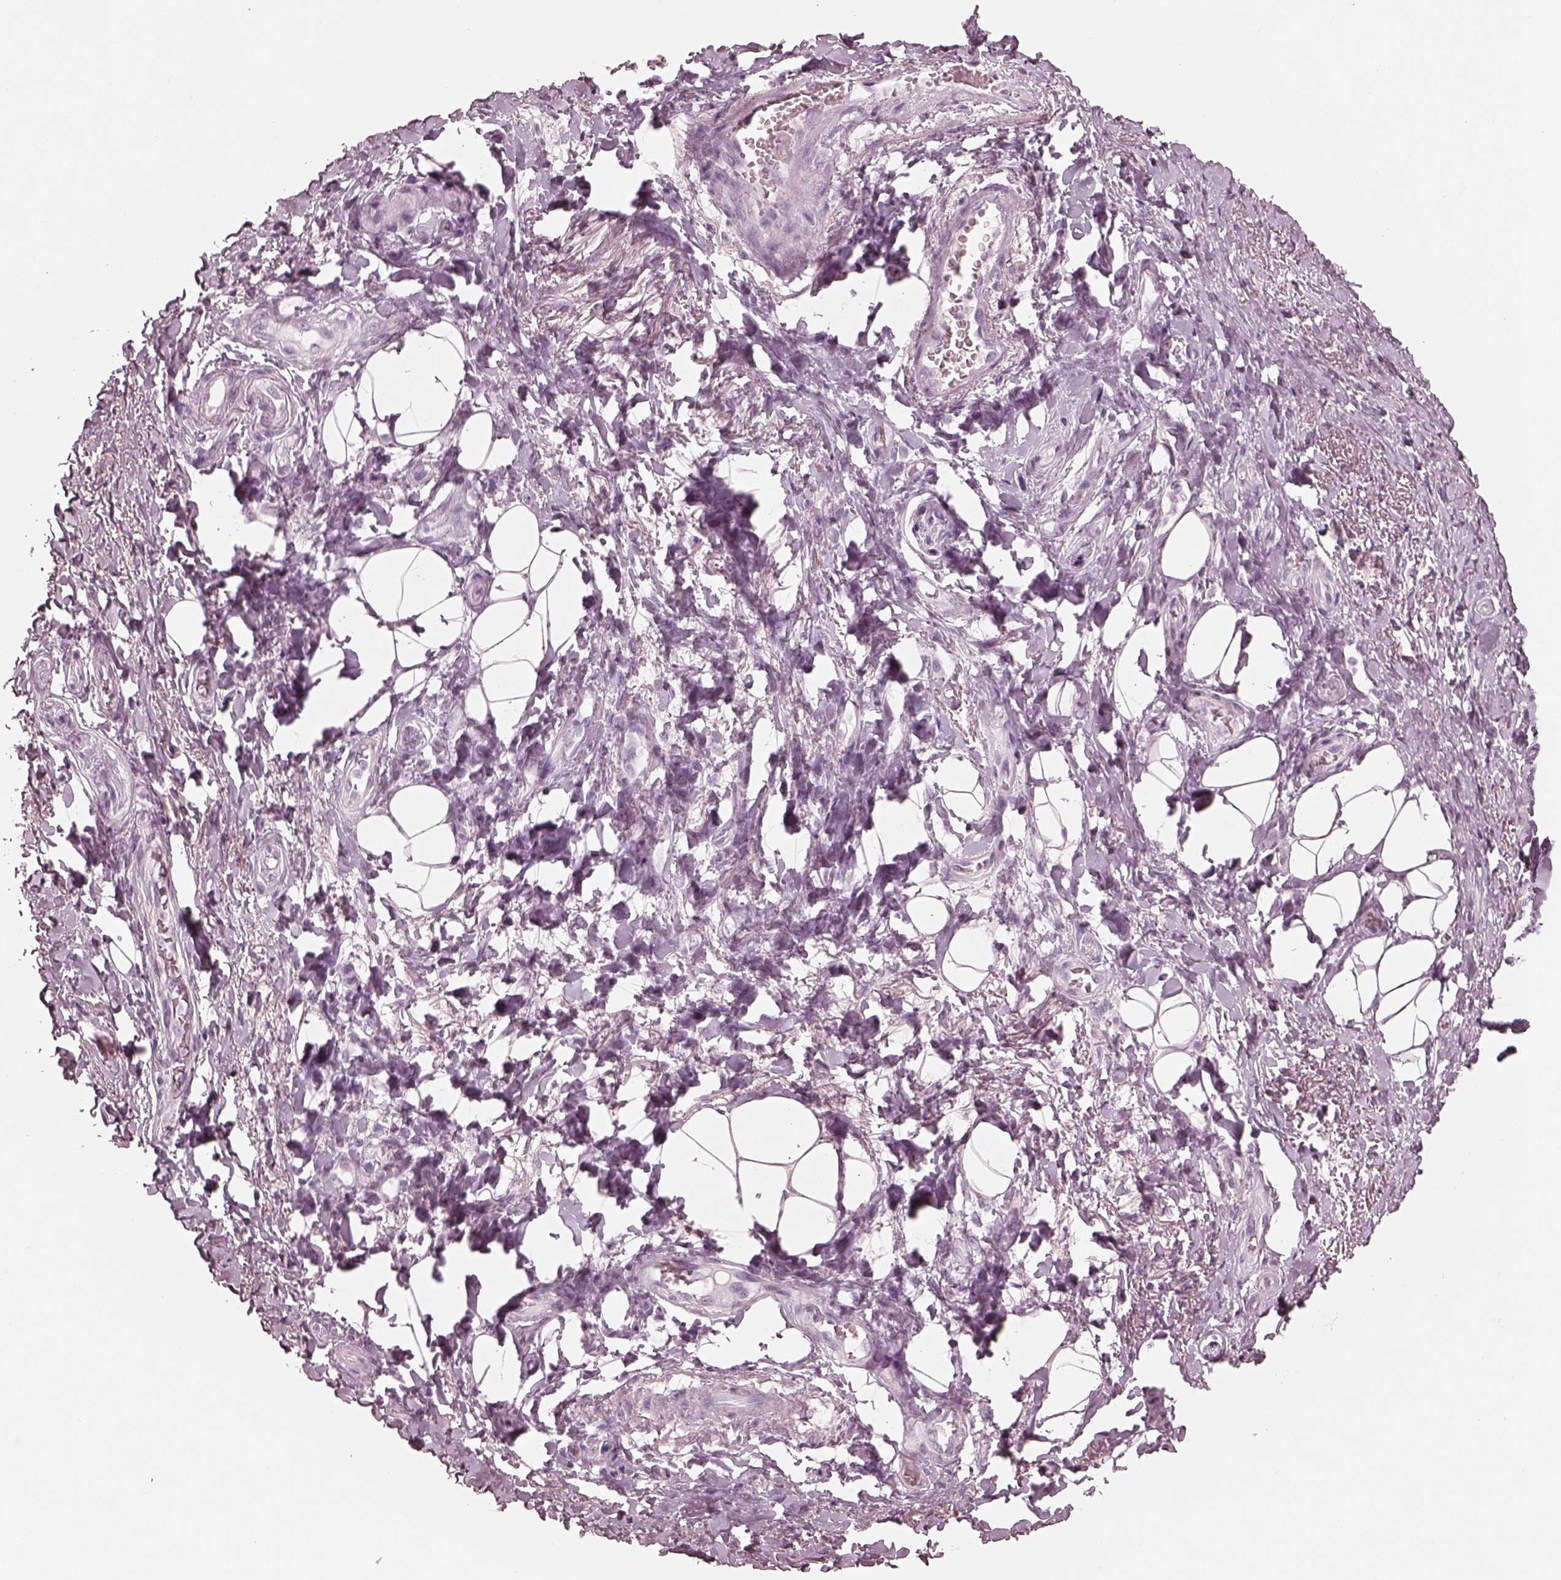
{"staining": {"intensity": "negative", "quantity": "none", "location": "none"}, "tissue": "adipose tissue", "cell_type": "Adipocytes", "image_type": "normal", "snomed": [{"axis": "morphology", "description": "Normal tissue, NOS"}, {"axis": "topography", "description": "Anal"}, {"axis": "topography", "description": "Peripheral nerve tissue"}], "caption": "IHC photomicrograph of normal human adipose tissue stained for a protein (brown), which demonstrates no positivity in adipocytes.", "gene": "PON3", "patient": {"sex": "male", "age": 53}}